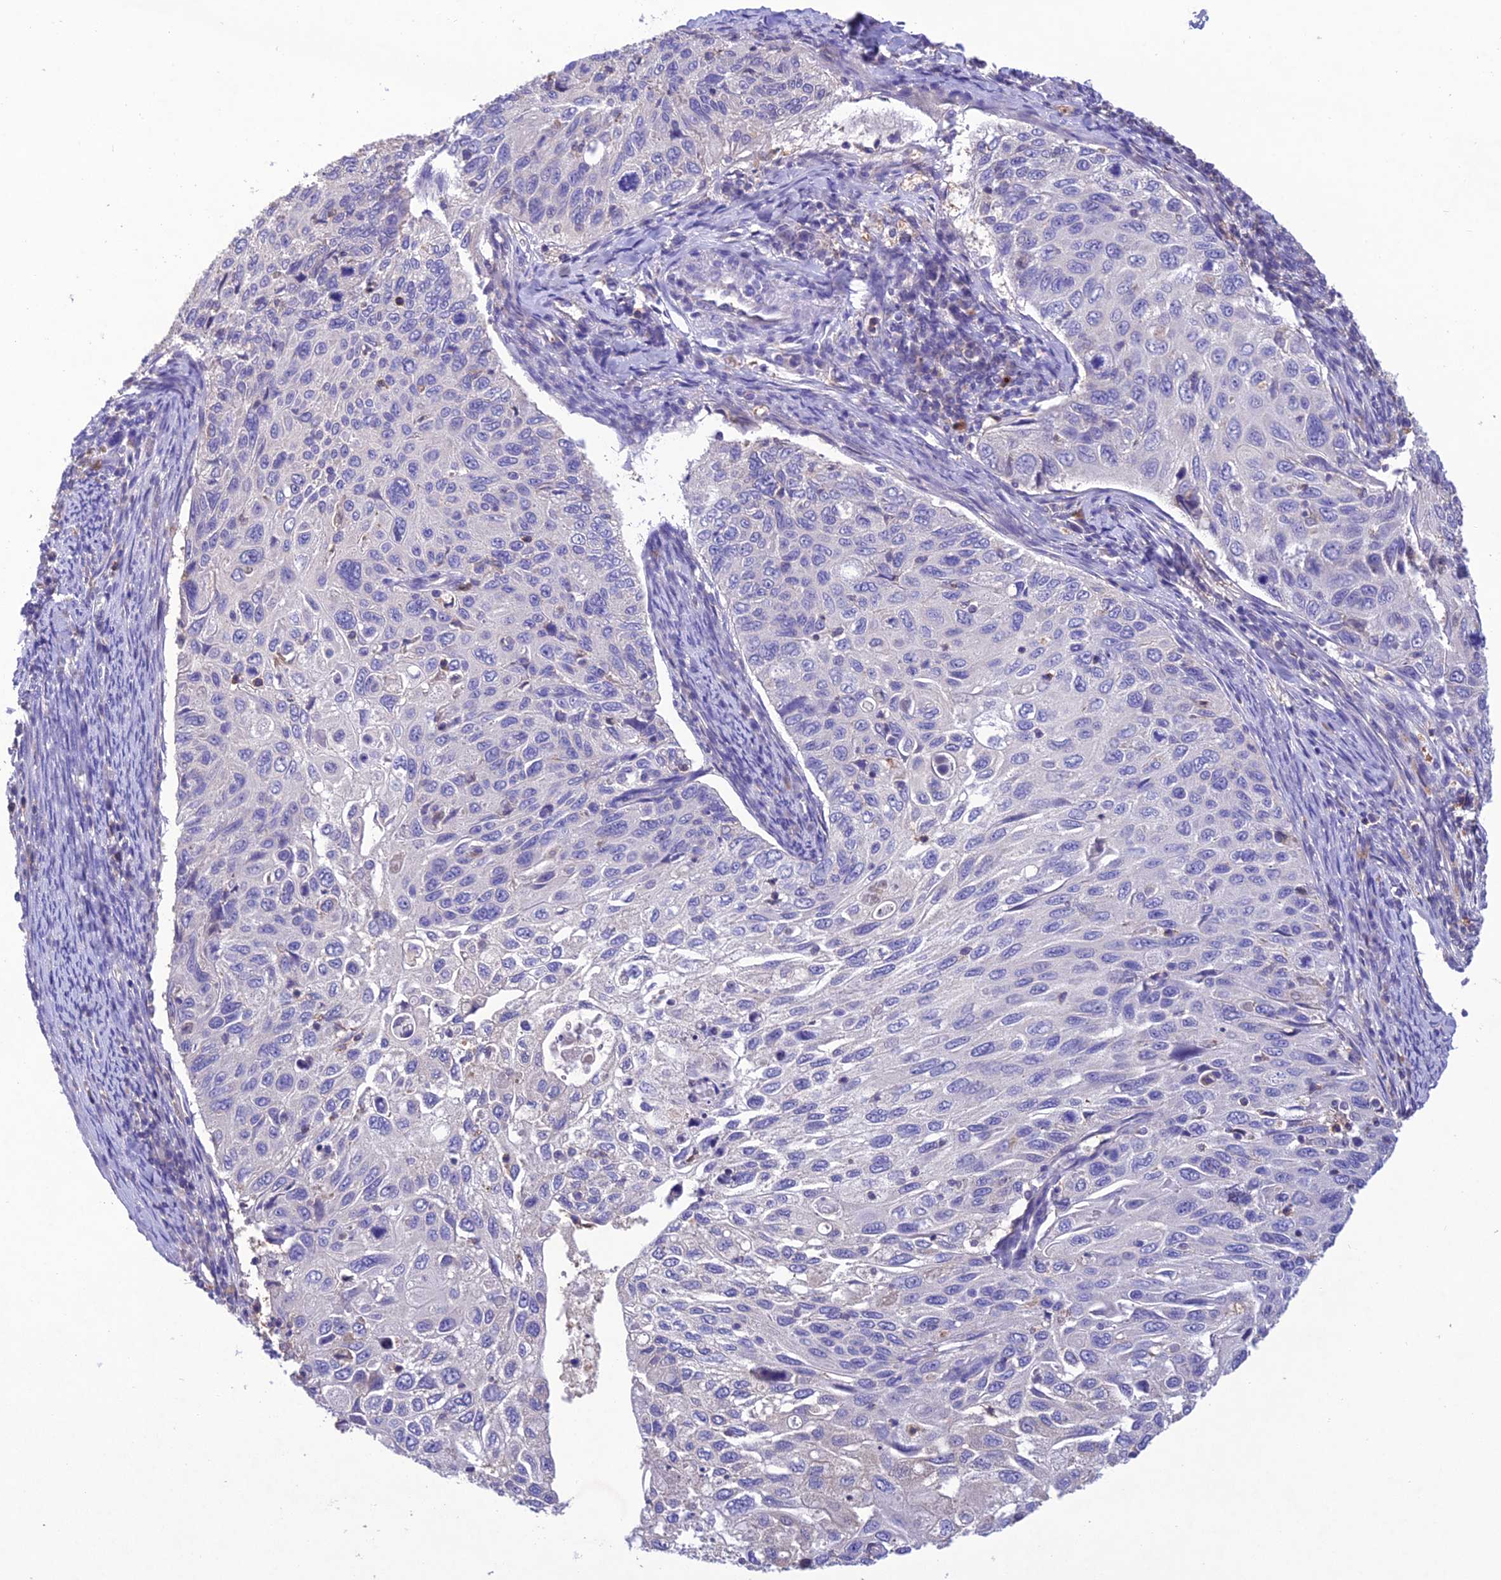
{"staining": {"intensity": "negative", "quantity": "none", "location": "none"}, "tissue": "cervical cancer", "cell_type": "Tumor cells", "image_type": "cancer", "snomed": [{"axis": "morphology", "description": "Squamous cell carcinoma, NOS"}, {"axis": "topography", "description": "Cervix"}], "caption": "This is an immunohistochemistry image of squamous cell carcinoma (cervical). There is no staining in tumor cells.", "gene": "SNX24", "patient": {"sex": "female", "age": 70}}